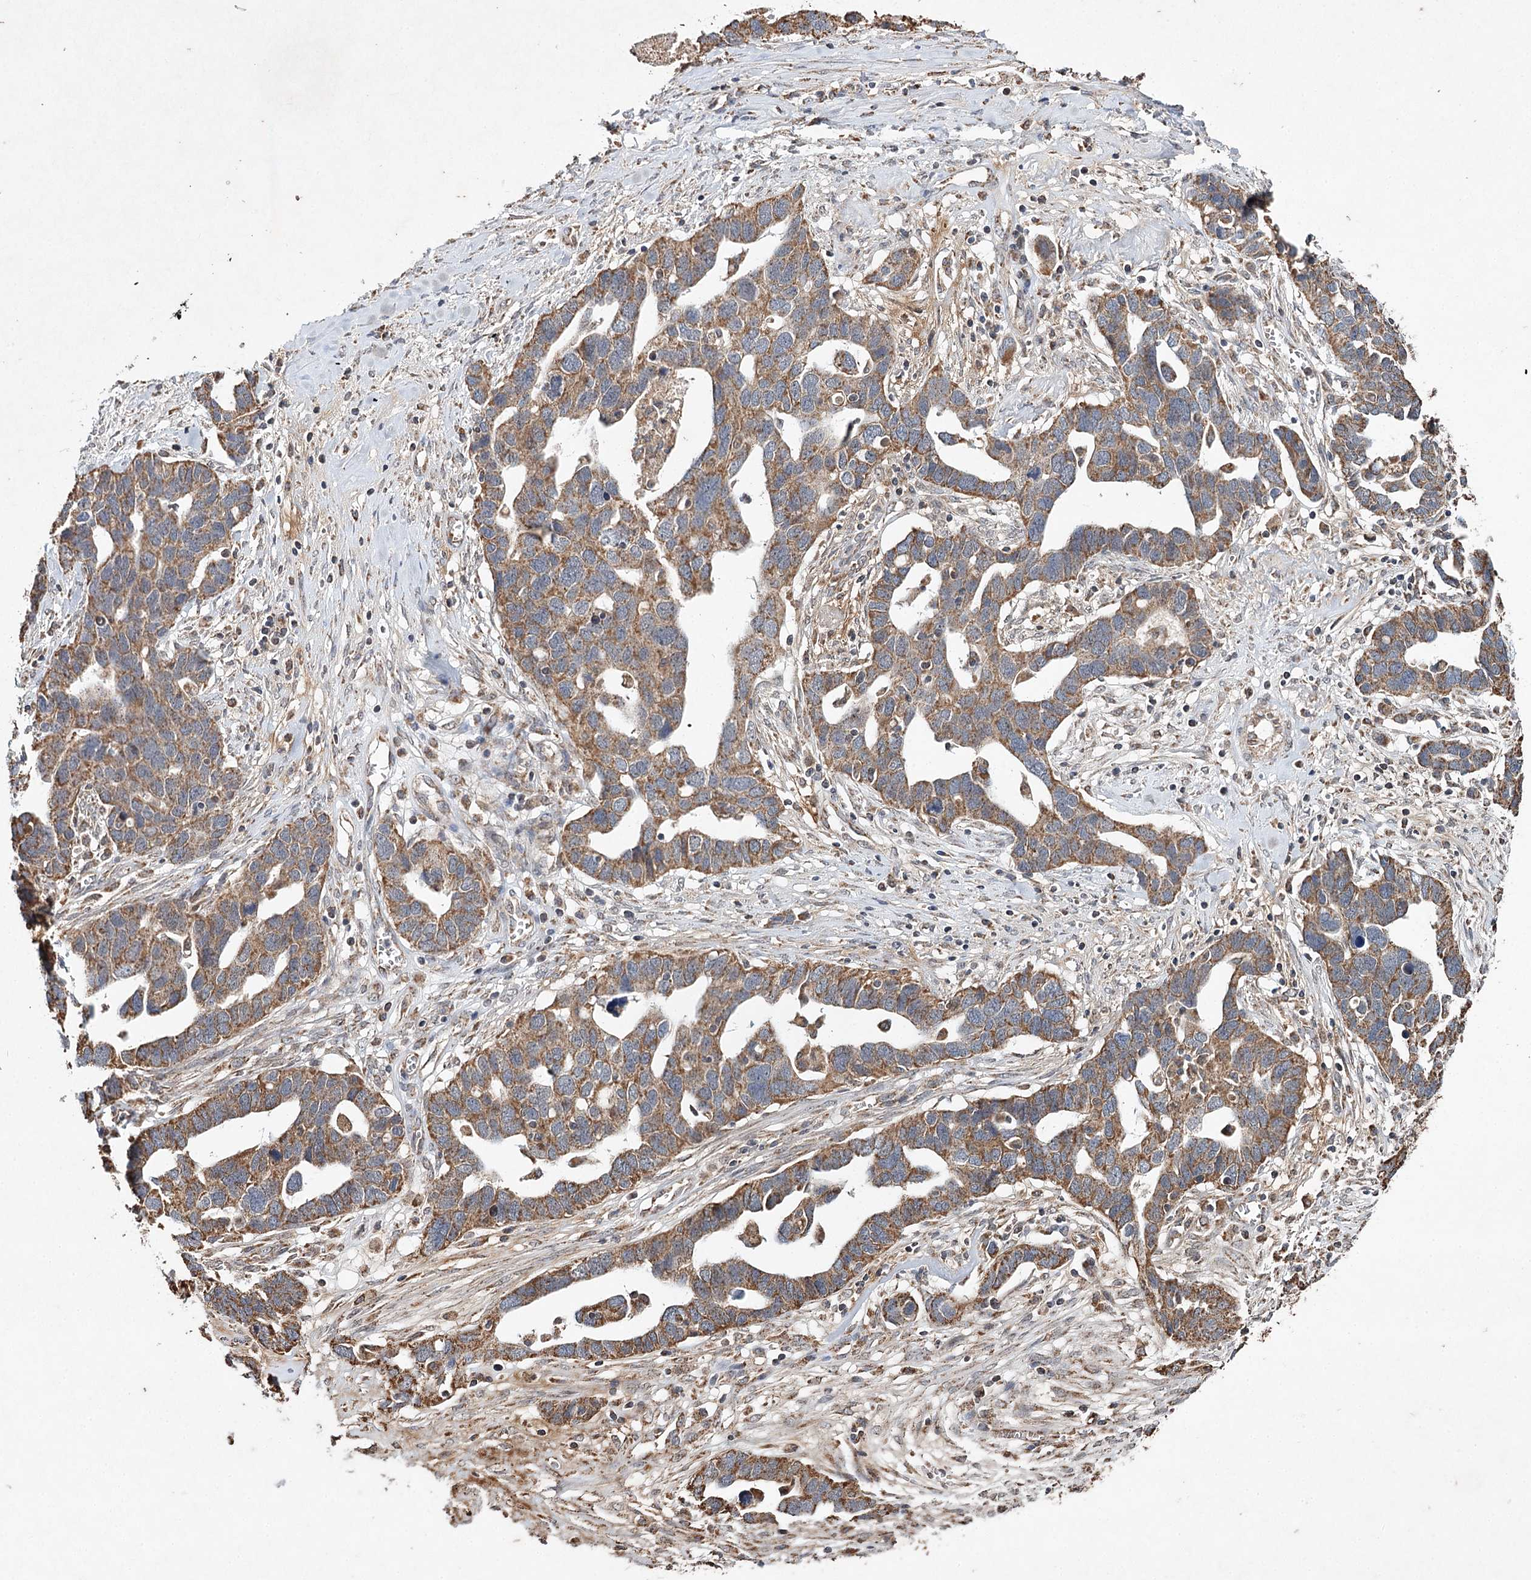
{"staining": {"intensity": "moderate", "quantity": ">75%", "location": "cytoplasmic/membranous"}, "tissue": "ovarian cancer", "cell_type": "Tumor cells", "image_type": "cancer", "snomed": [{"axis": "morphology", "description": "Cystadenocarcinoma, serous, NOS"}, {"axis": "topography", "description": "Ovary"}], "caption": "High-magnification brightfield microscopy of serous cystadenocarcinoma (ovarian) stained with DAB (3,3'-diaminobenzidine) (brown) and counterstained with hematoxylin (blue). tumor cells exhibit moderate cytoplasmic/membranous positivity is appreciated in about>75% of cells.", "gene": "PIK3CB", "patient": {"sex": "female", "age": 54}}